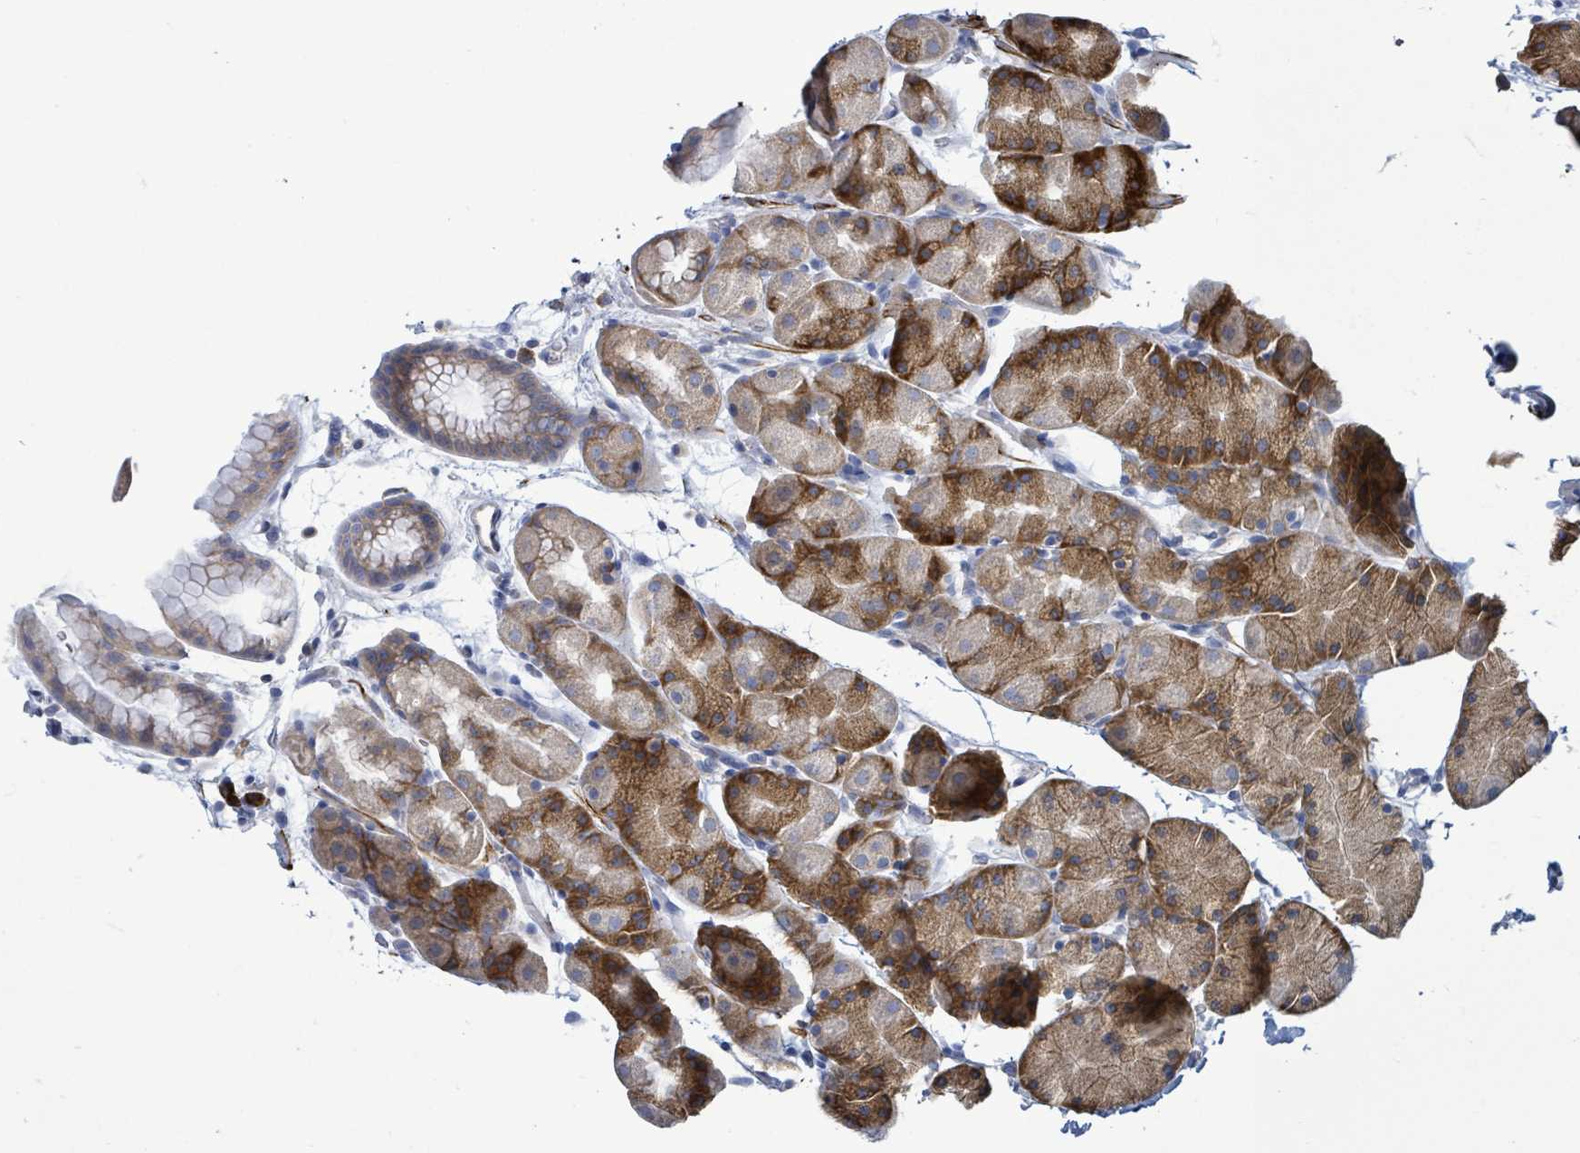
{"staining": {"intensity": "moderate", "quantity": "25%-75%", "location": "cytoplasmic/membranous"}, "tissue": "stomach", "cell_type": "Glandular cells", "image_type": "normal", "snomed": [{"axis": "morphology", "description": "Normal tissue, NOS"}, {"axis": "topography", "description": "Stomach, upper"}, {"axis": "topography", "description": "Stomach"}], "caption": "Approximately 25%-75% of glandular cells in benign stomach demonstrate moderate cytoplasmic/membranous protein staining as visualized by brown immunohistochemical staining.", "gene": "SIRPB1", "patient": {"sex": "male", "age": 47}}